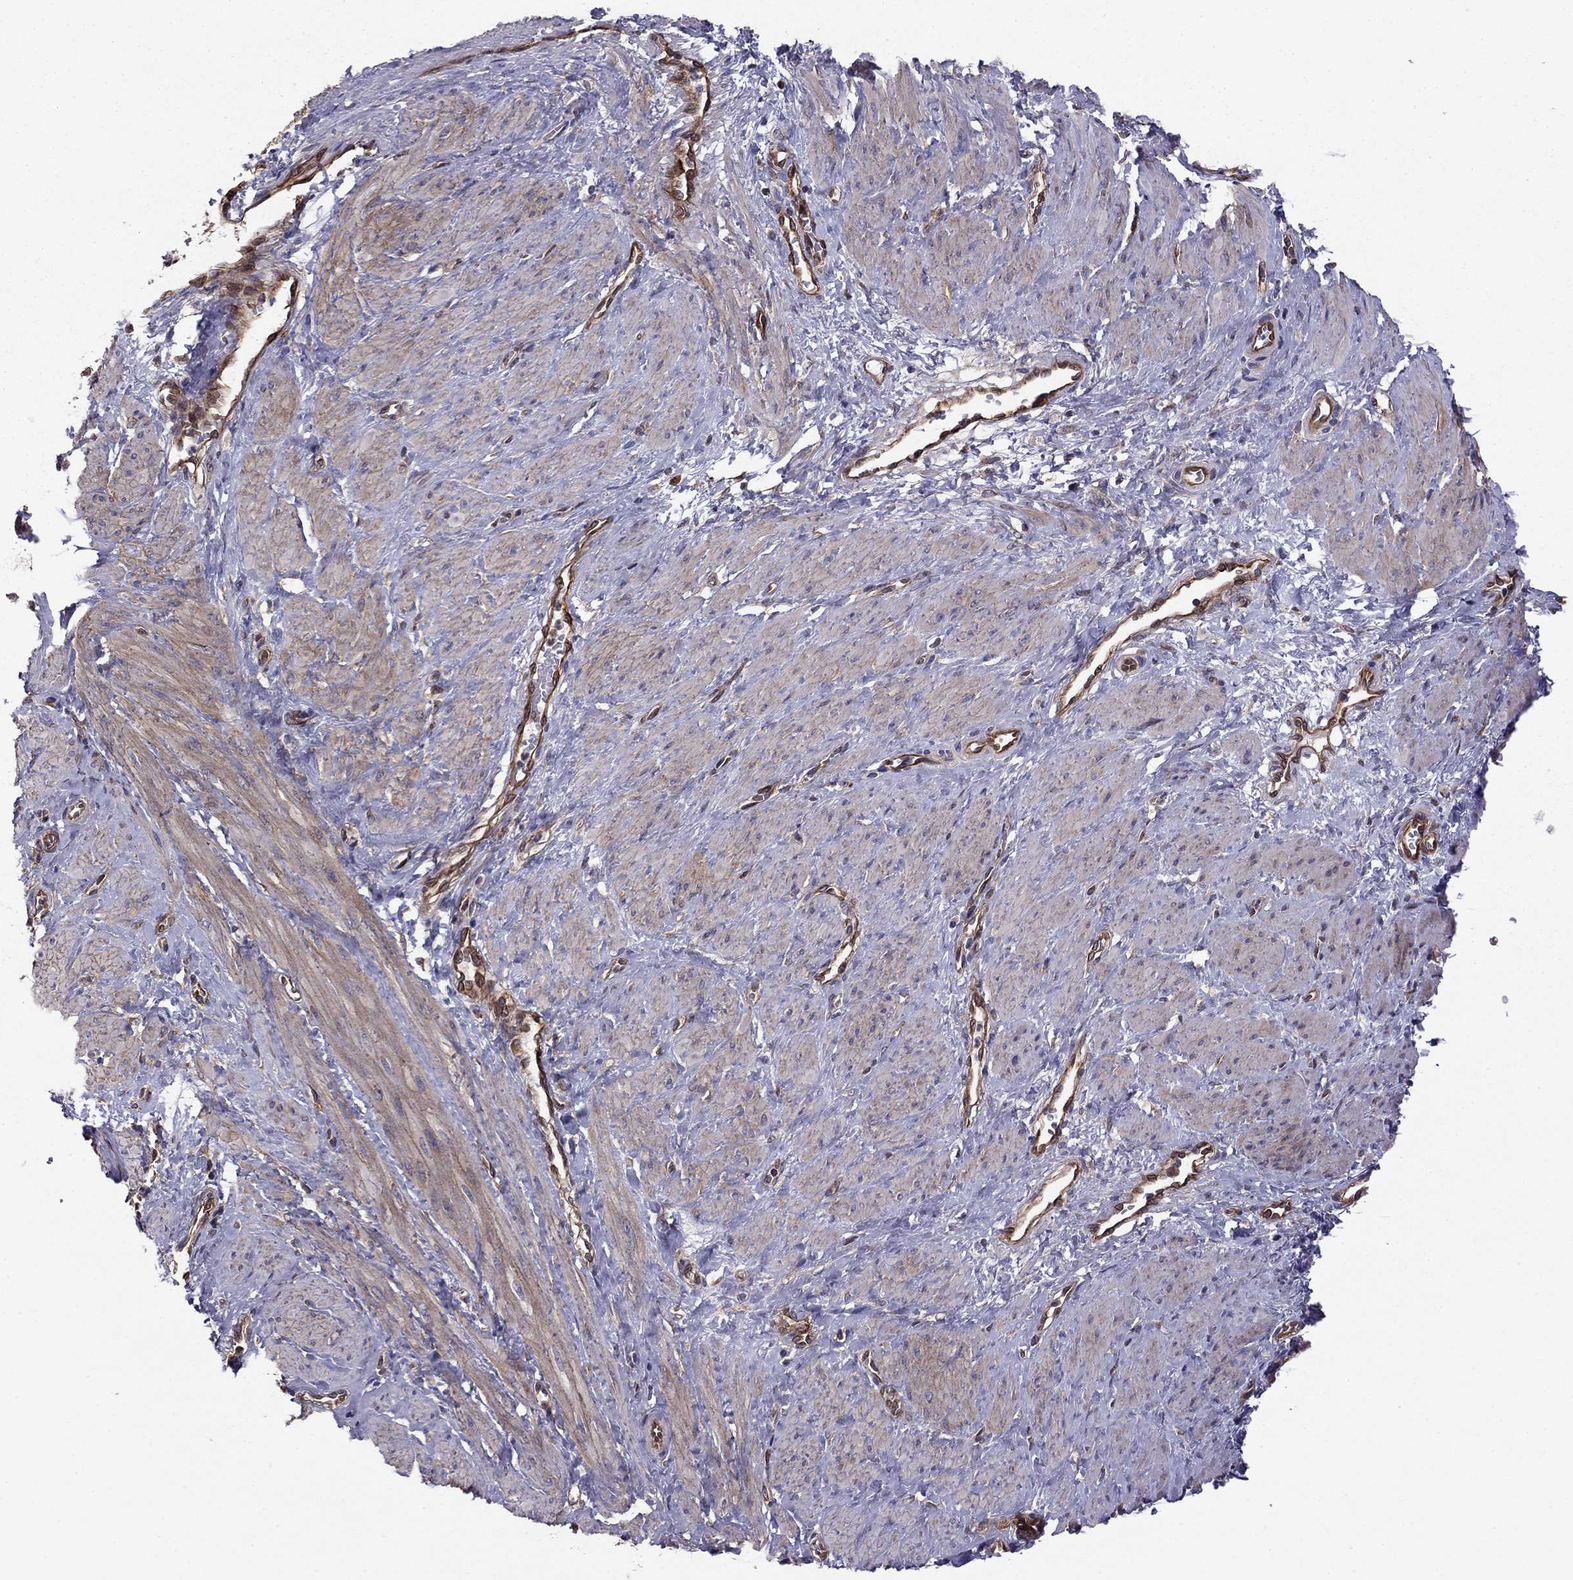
{"staining": {"intensity": "weak", "quantity": "25%-75%", "location": "cytoplasmic/membranous"}, "tissue": "smooth muscle", "cell_type": "Smooth muscle cells", "image_type": "normal", "snomed": [{"axis": "morphology", "description": "Normal tissue, NOS"}, {"axis": "topography", "description": "Smooth muscle"}, {"axis": "topography", "description": "Uterus"}], "caption": "Immunohistochemical staining of normal human smooth muscle shows 25%-75% levels of weak cytoplasmic/membranous protein staining in approximately 25%-75% of smooth muscle cells.", "gene": "SHMT1", "patient": {"sex": "female", "age": 39}}